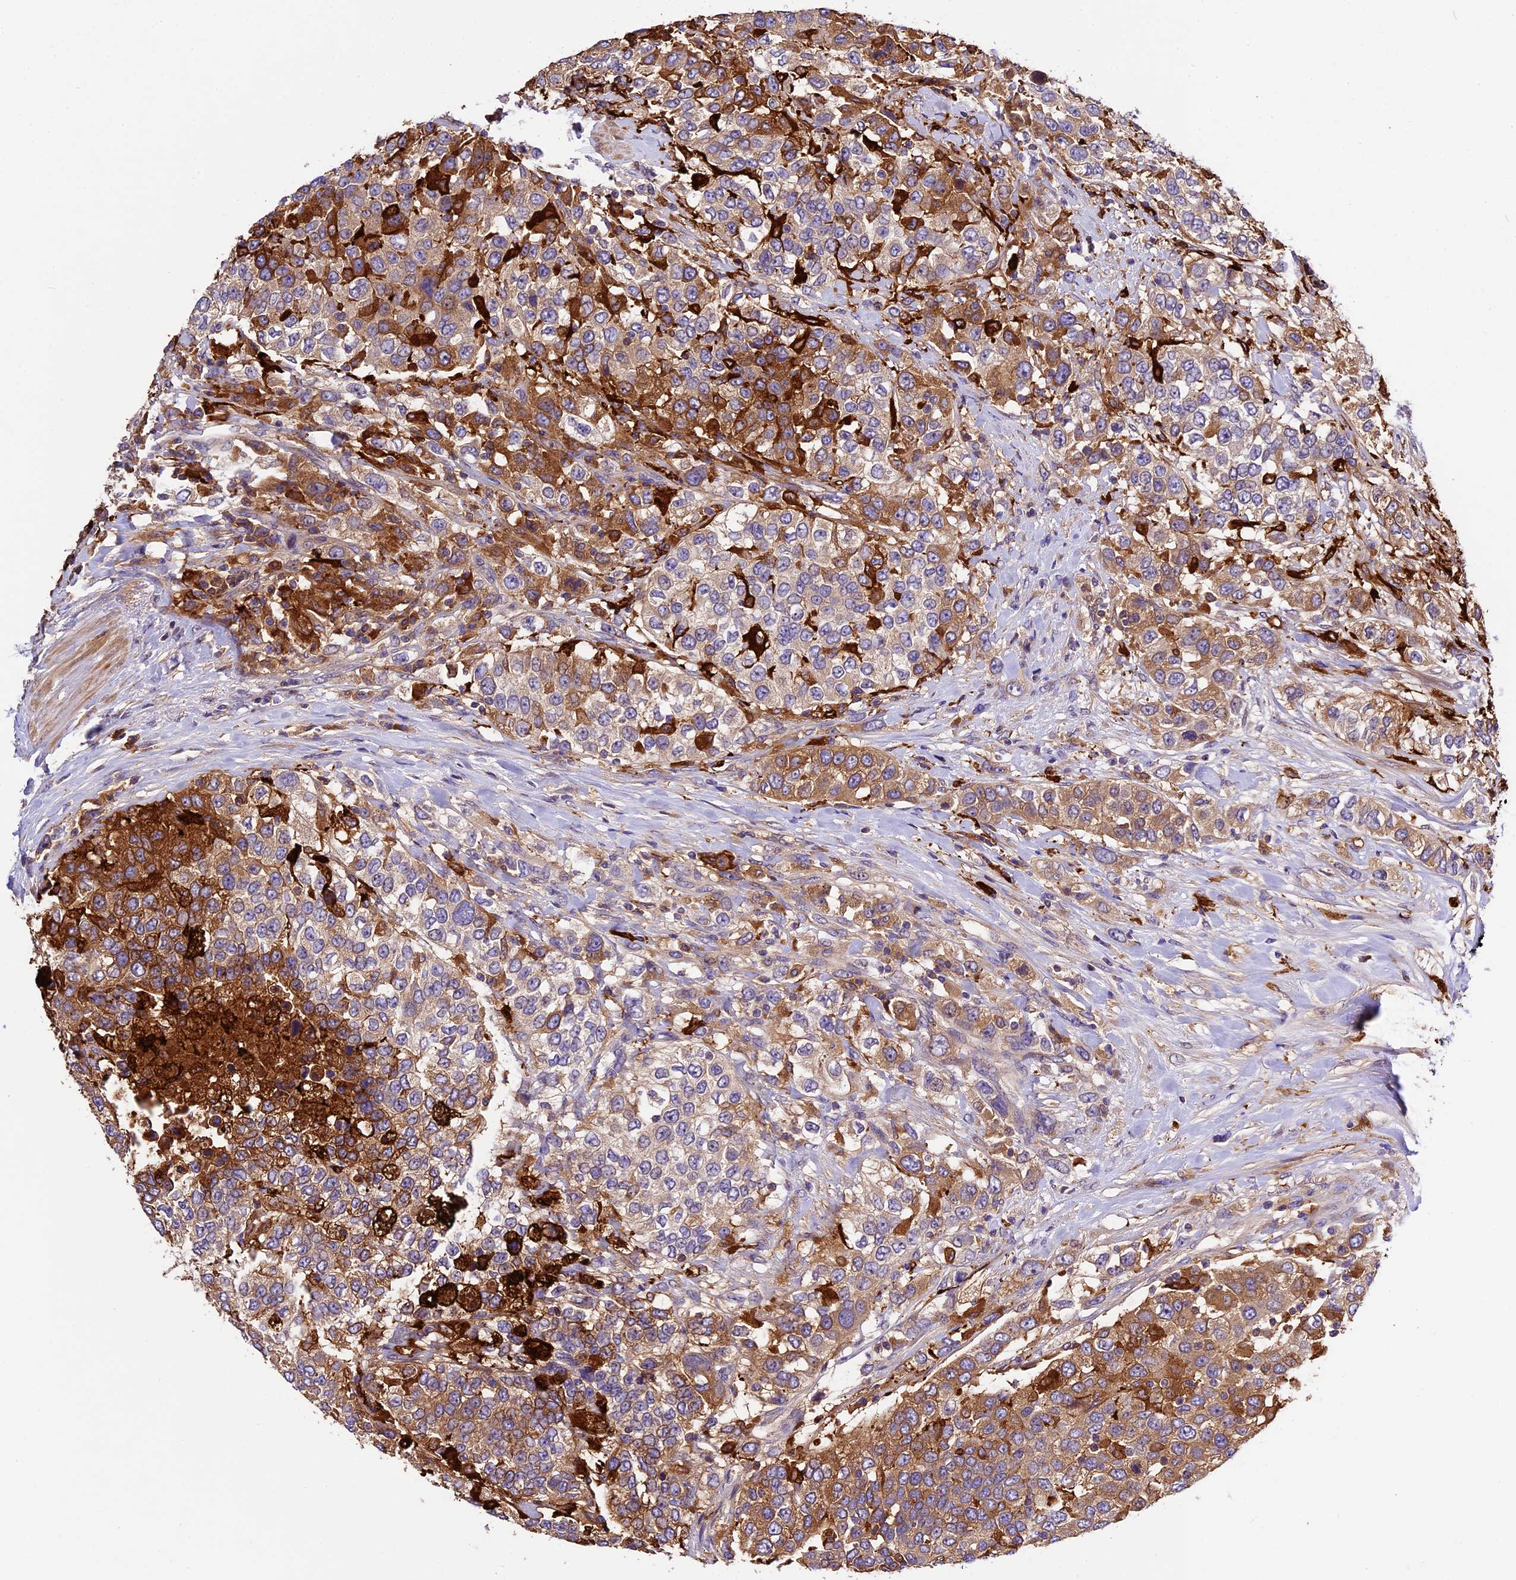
{"staining": {"intensity": "moderate", "quantity": "25%-75%", "location": "cytoplasmic/membranous"}, "tissue": "urothelial cancer", "cell_type": "Tumor cells", "image_type": "cancer", "snomed": [{"axis": "morphology", "description": "Urothelial carcinoma, High grade"}, {"axis": "topography", "description": "Urinary bladder"}], "caption": "Immunohistochemistry (IHC) of urothelial cancer demonstrates medium levels of moderate cytoplasmic/membranous expression in about 25%-75% of tumor cells.", "gene": "CILP2", "patient": {"sex": "female", "age": 80}}